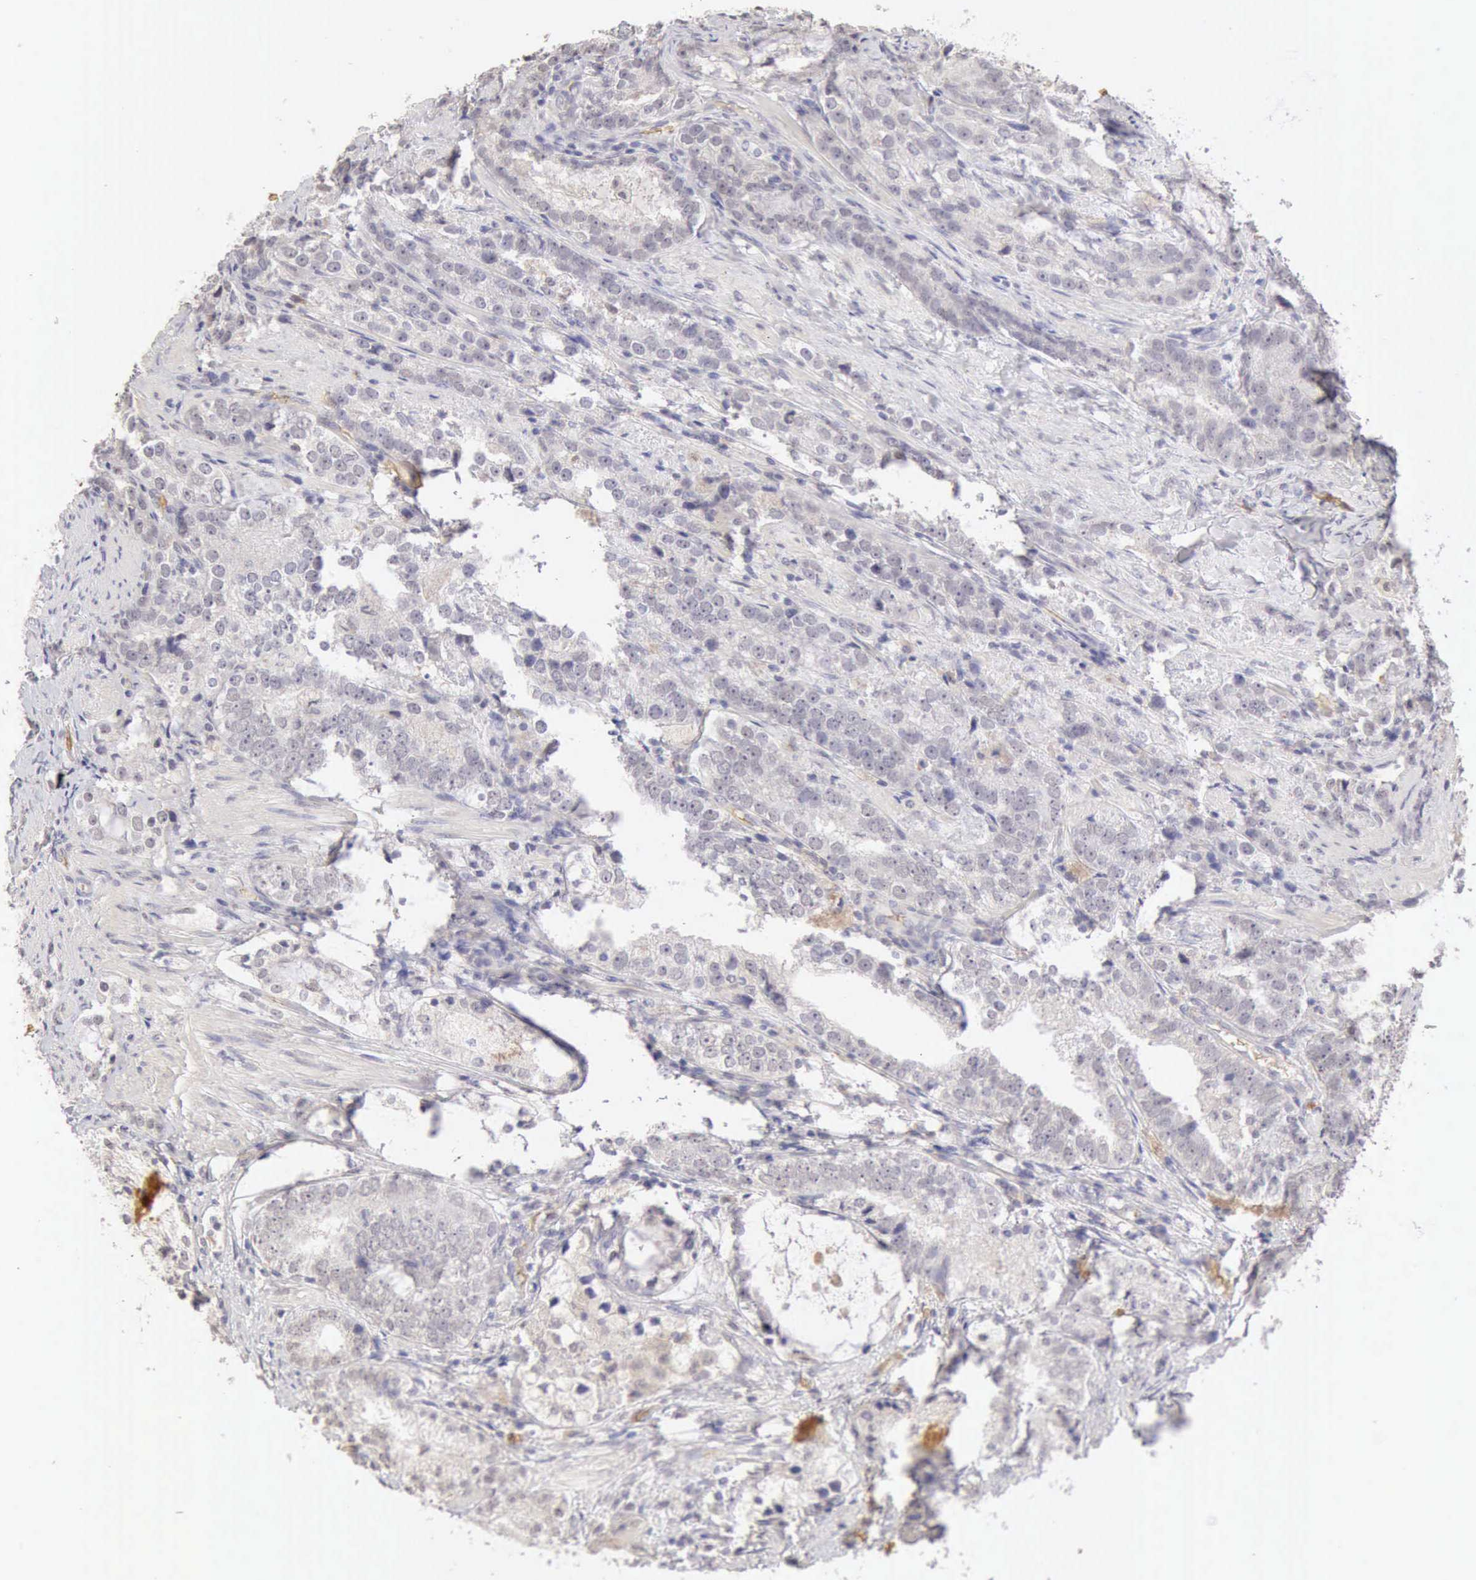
{"staining": {"intensity": "negative", "quantity": "none", "location": "none"}, "tissue": "prostate cancer", "cell_type": "Tumor cells", "image_type": "cancer", "snomed": [{"axis": "morphology", "description": "Adenocarcinoma, High grade"}, {"axis": "topography", "description": "Prostate"}], "caption": "DAB immunohistochemical staining of prostate cancer exhibits no significant expression in tumor cells.", "gene": "CFI", "patient": {"sex": "male", "age": 63}}